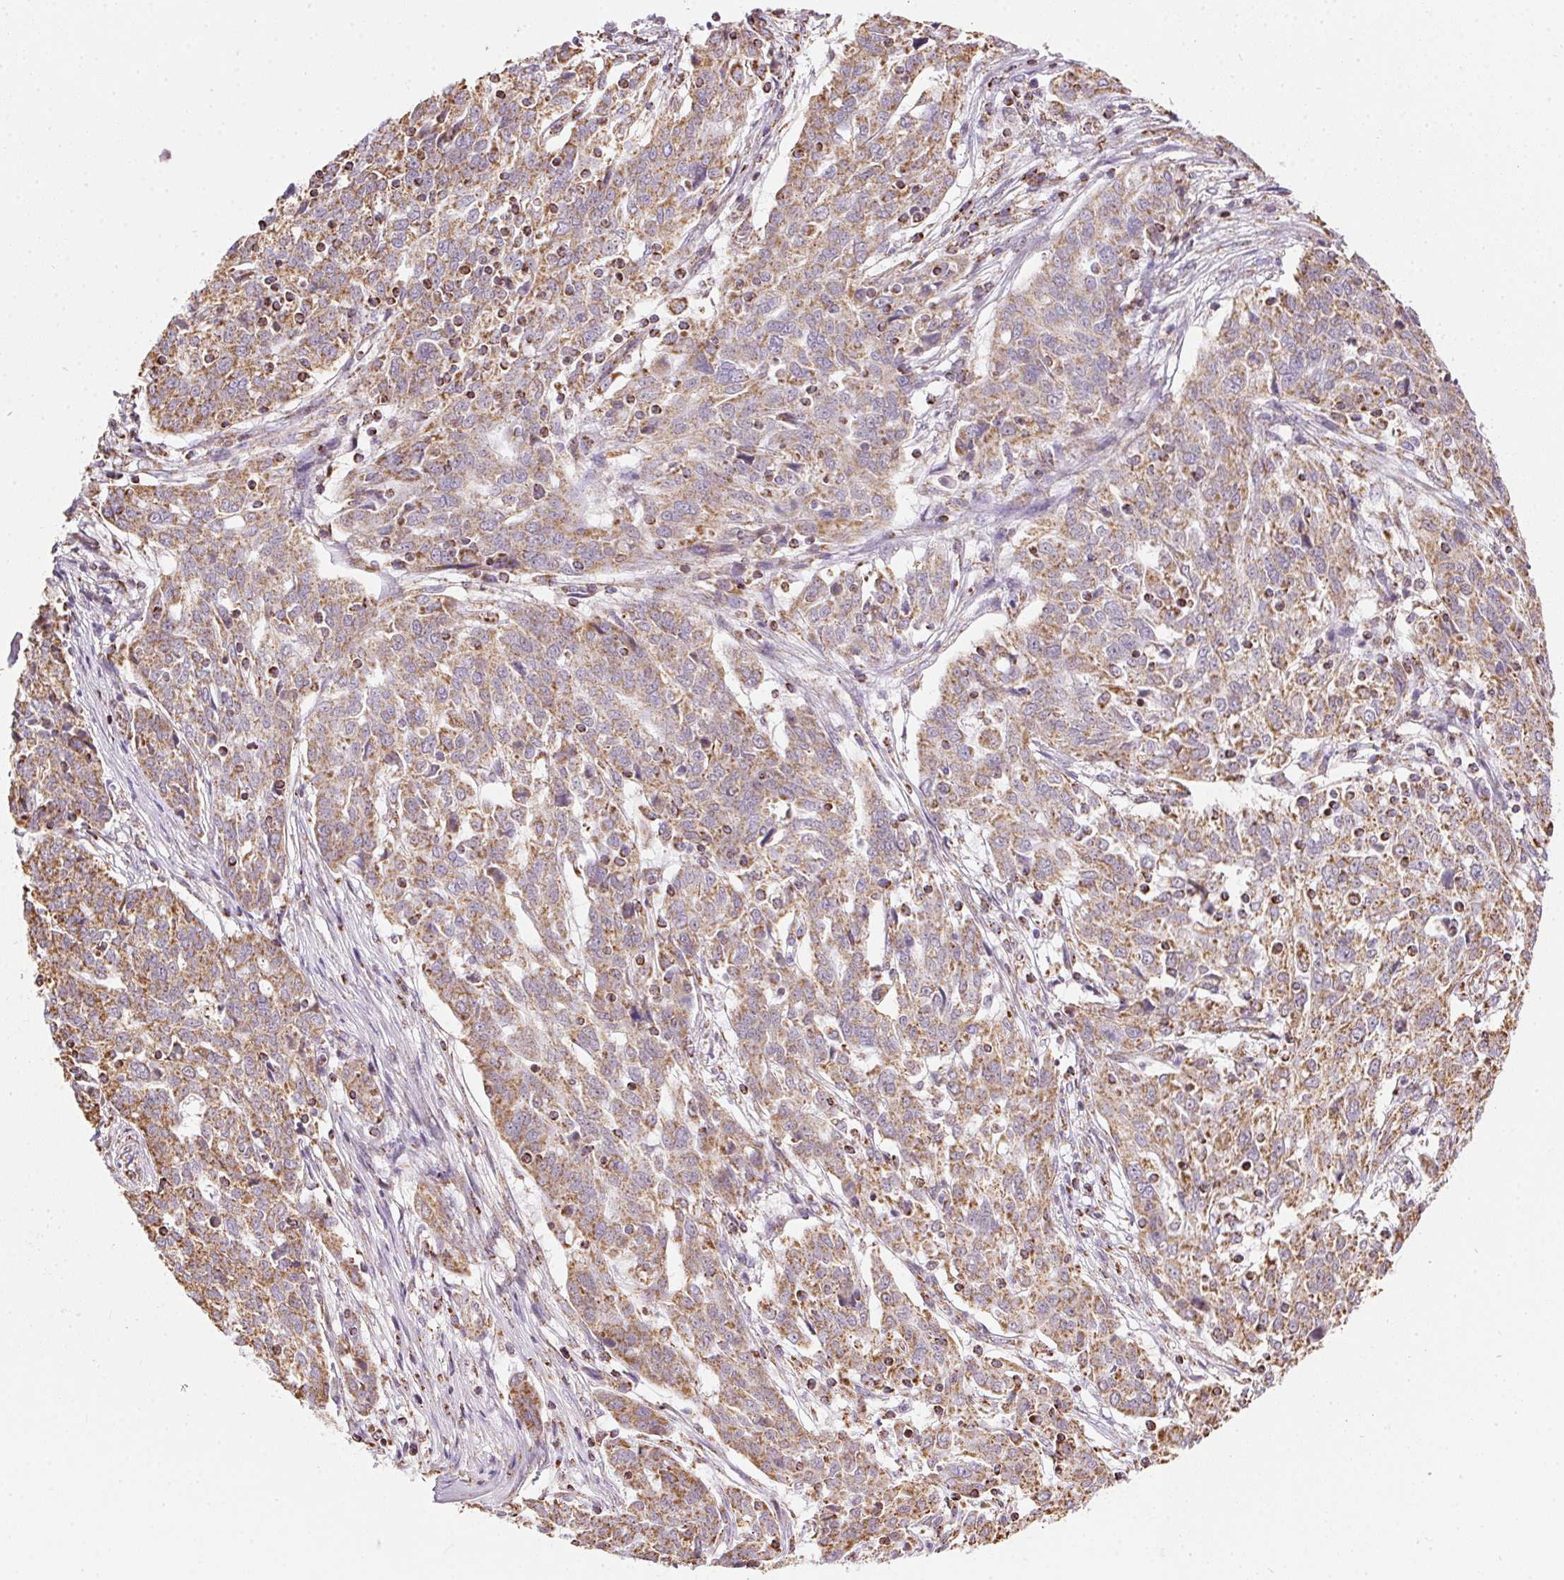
{"staining": {"intensity": "moderate", "quantity": ">75%", "location": "cytoplasmic/membranous"}, "tissue": "ovarian cancer", "cell_type": "Tumor cells", "image_type": "cancer", "snomed": [{"axis": "morphology", "description": "Cystadenocarcinoma, serous, NOS"}, {"axis": "topography", "description": "Ovary"}], "caption": "Immunohistochemistry (IHC) (DAB (3,3'-diaminobenzidine)) staining of ovarian cancer demonstrates moderate cytoplasmic/membranous protein expression in about >75% of tumor cells. The staining is performed using DAB brown chromogen to label protein expression. The nuclei are counter-stained blue using hematoxylin.", "gene": "MAPK11", "patient": {"sex": "female", "age": 67}}